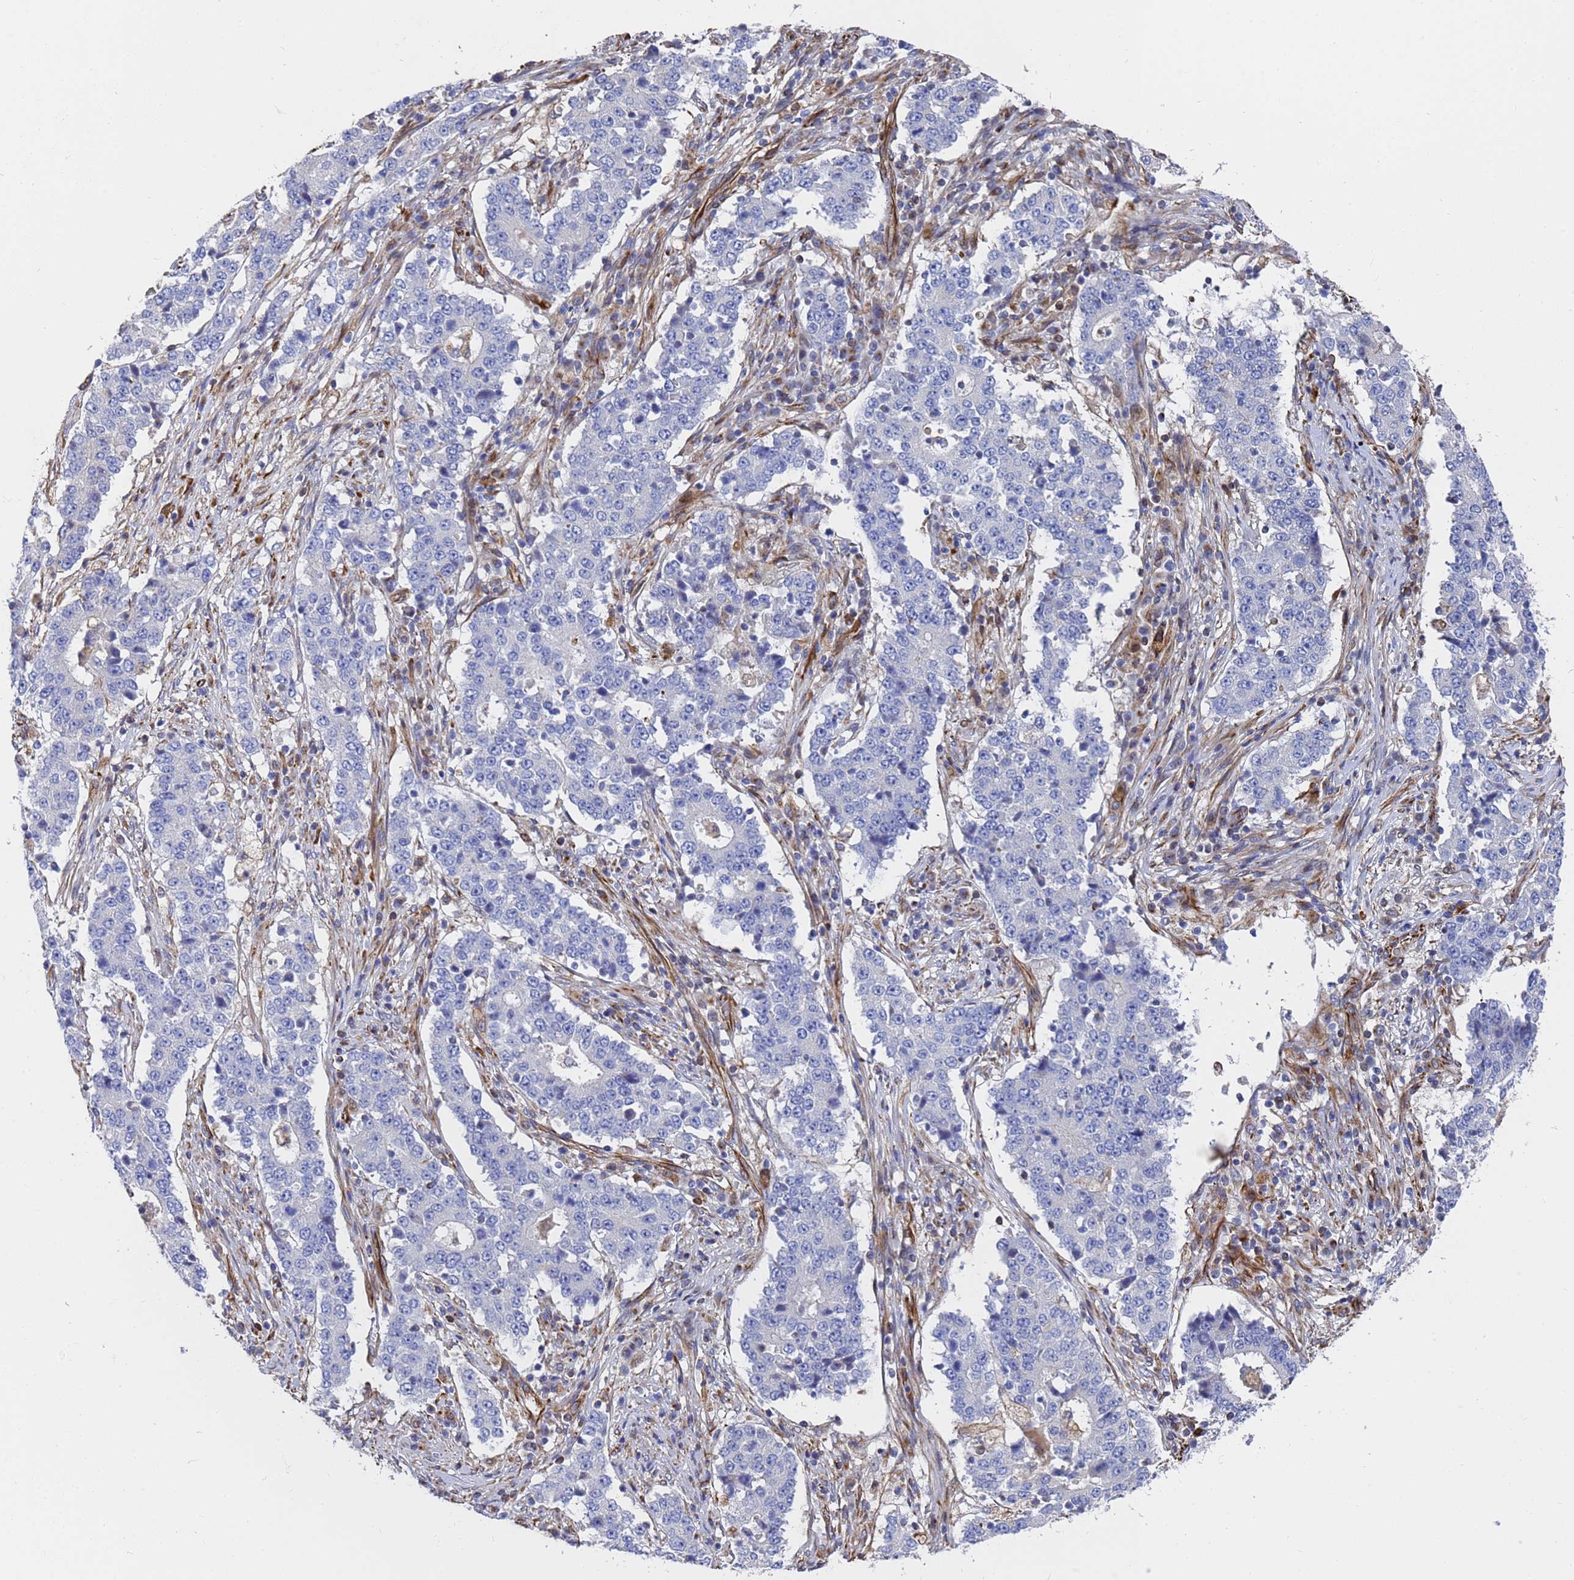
{"staining": {"intensity": "negative", "quantity": "none", "location": "none"}, "tissue": "stomach cancer", "cell_type": "Tumor cells", "image_type": "cancer", "snomed": [{"axis": "morphology", "description": "Adenocarcinoma, NOS"}, {"axis": "topography", "description": "Stomach"}], "caption": "An IHC histopathology image of stomach cancer is shown. There is no staining in tumor cells of stomach cancer.", "gene": "SYT13", "patient": {"sex": "male", "age": 59}}